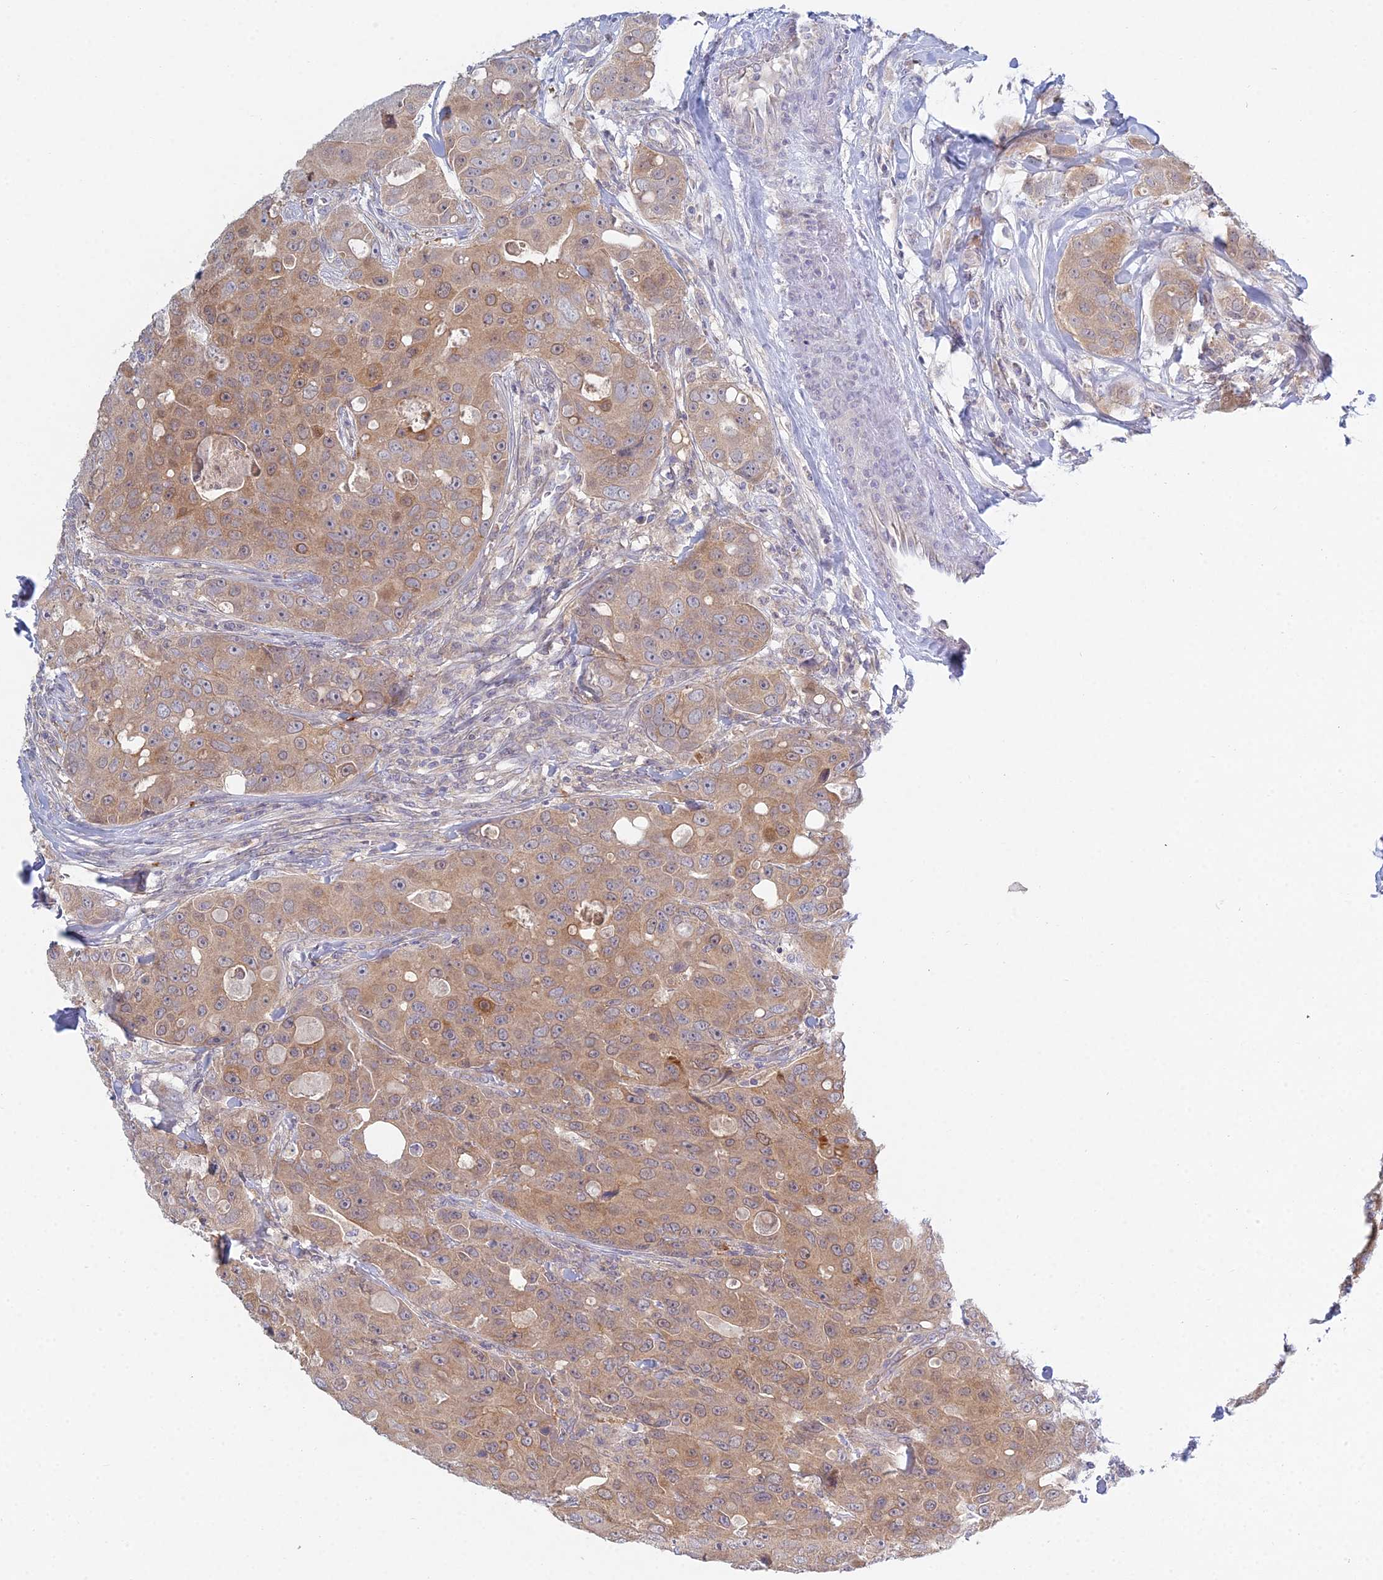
{"staining": {"intensity": "weak", "quantity": "25%-75%", "location": "cytoplasmic/membranous"}, "tissue": "breast cancer", "cell_type": "Tumor cells", "image_type": "cancer", "snomed": [{"axis": "morphology", "description": "Duct carcinoma"}, {"axis": "topography", "description": "Breast"}], "caption": "Protein expression analysis of breast cancer displays weak cytoplasmic/membranous expression in approximately 25%-75% of tumor cells. Using DAB (3,3'-diaminobenzidine) (brown) and hematoxylin (blue) stains, captured at high magnification using brightfield microscopy.", "gene": "METTL26", "patient": {"sex": "female", "age": 43}}